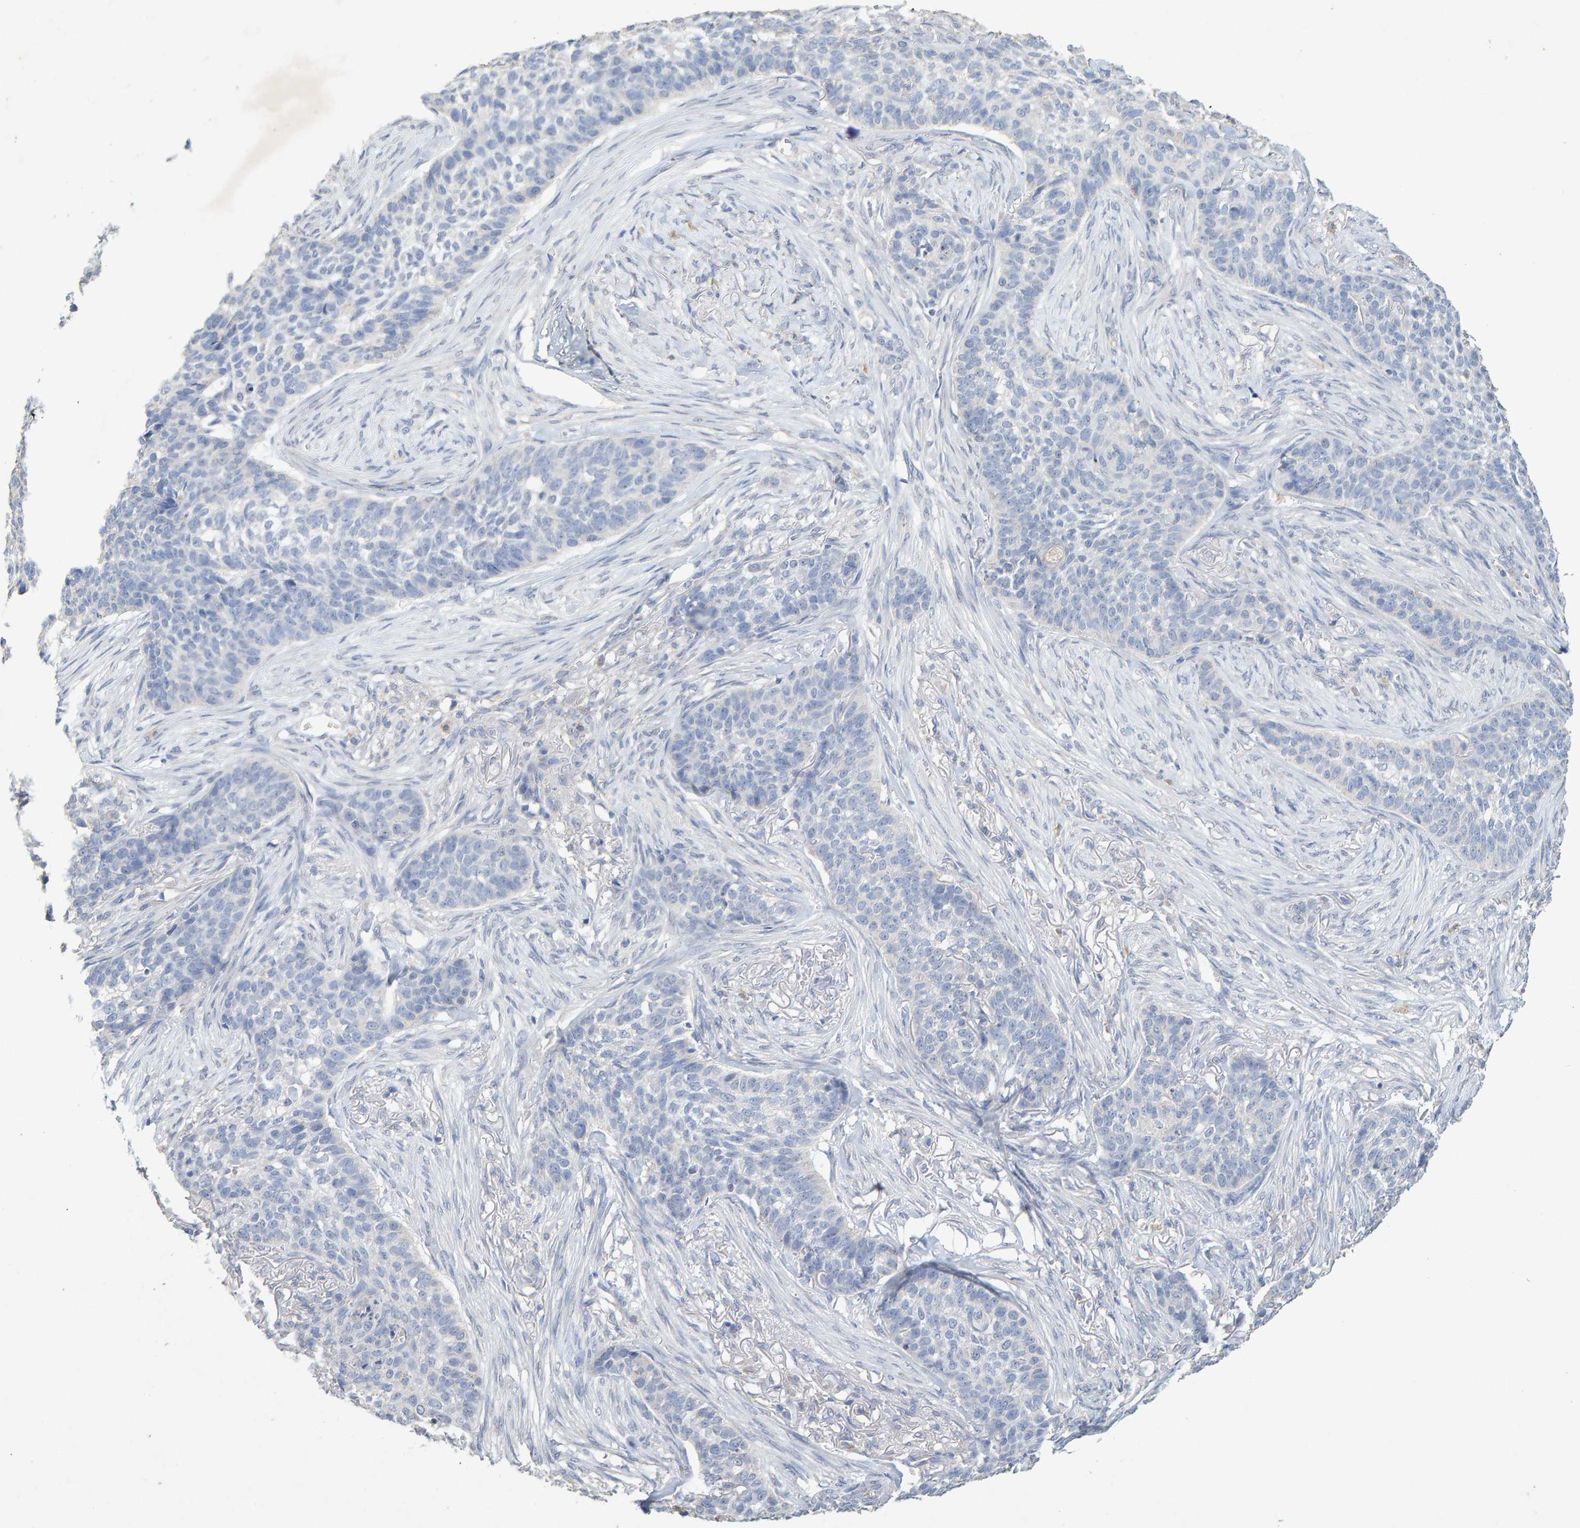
{"staining": {"intensity": "negative", "quantity": "none", "location": "none"}, "tissue": "skin cancer", "cell_type": "Tumor cells", "image_type": "cancer", "snomed": [{"axis": "morphology", "description": "Basal cell carcinoma"}, {"axis": "topography", "description": "Skin"}], "caption": "An IHC photomicrograph of skin cancer is shown. There is no staining in tumor cells of skin cancer. (Stains: DAB (3,3'-diaminobenzidine) immunohistochemistry (IHC) with hematoxylin counter stain, Microscopy: brightfield microscopy at high magnification).", "gene": "CTH", "patient": {"sex": "male", "age": 85}}